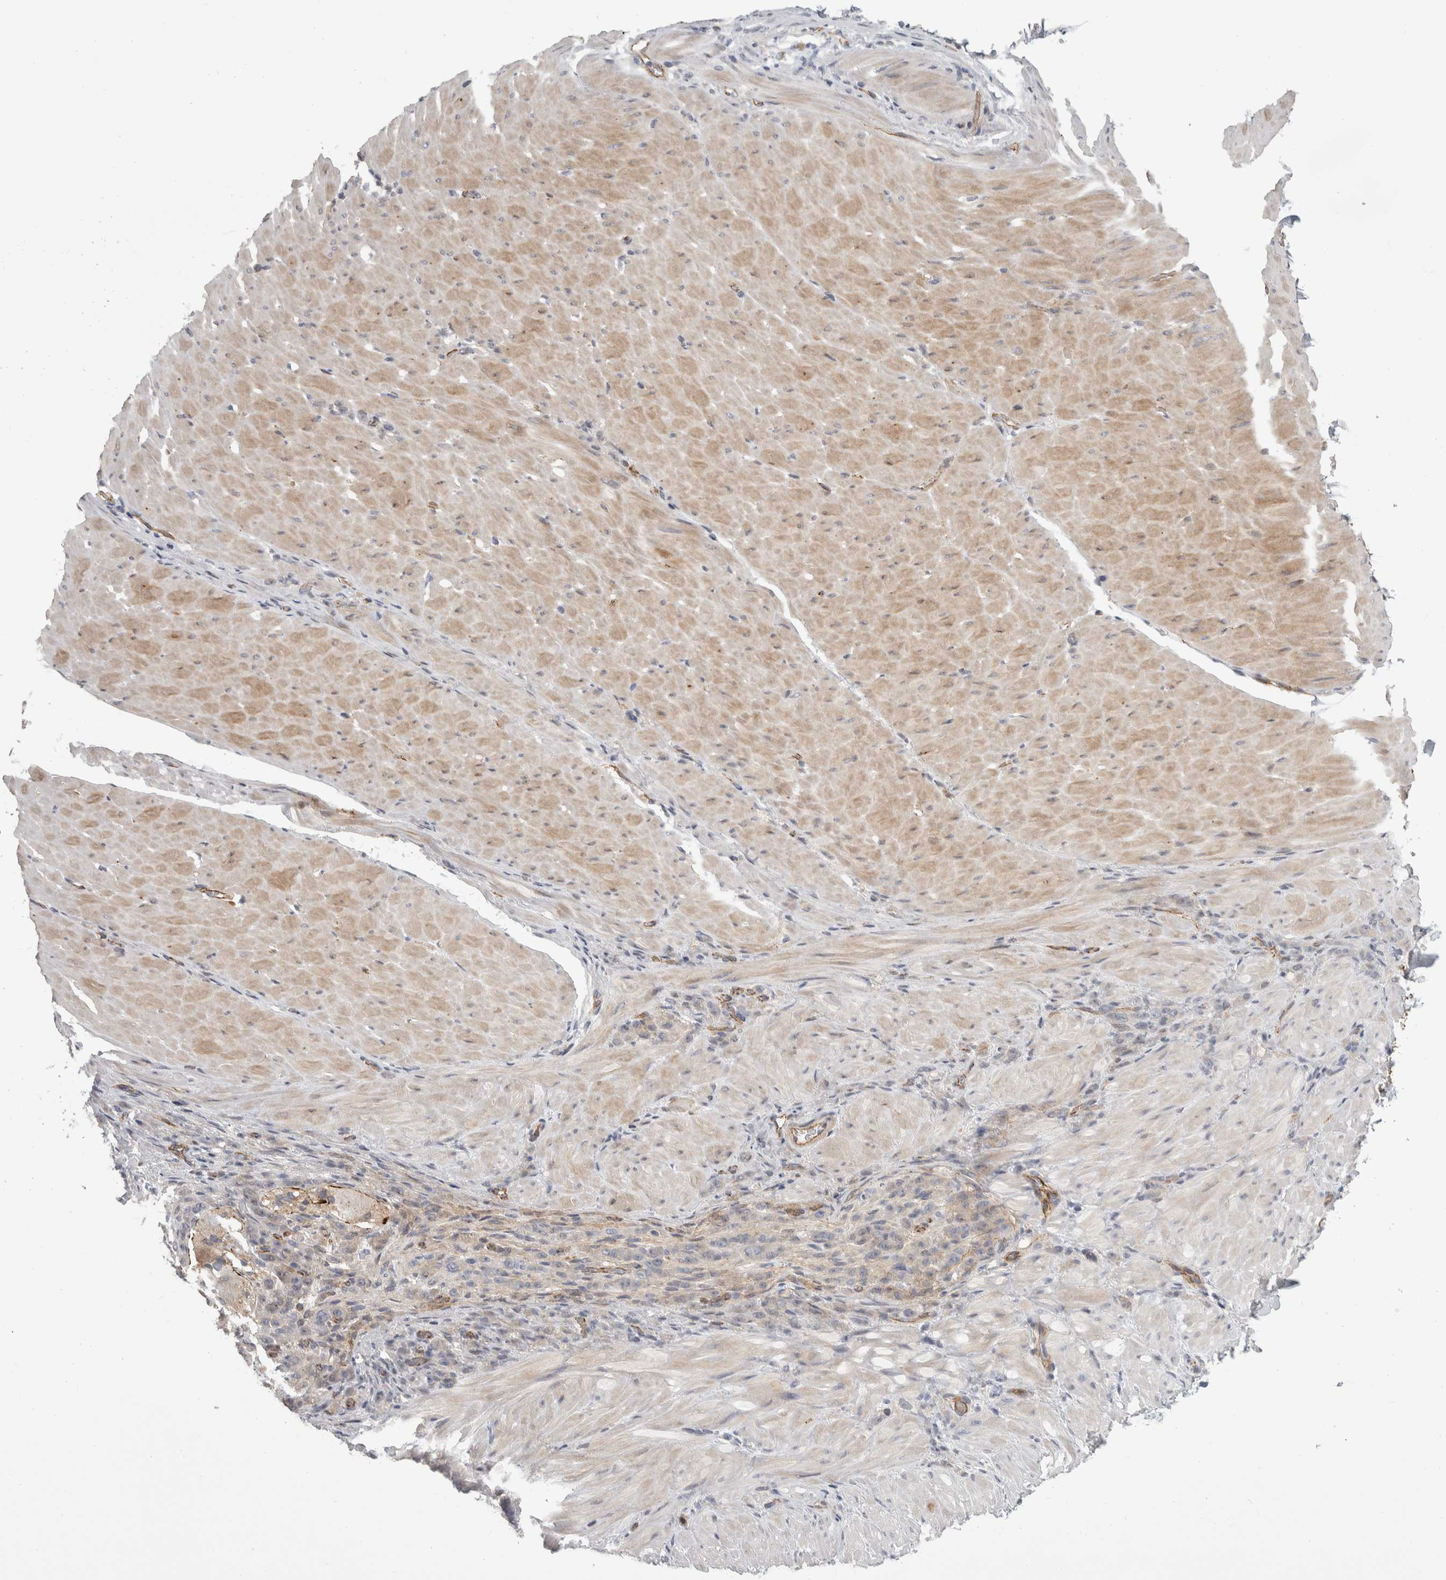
{"staining": {"intensity": "weak", "quantity": "<25%", "location": "cytoplasmic/membranous"}, "tissue": "stomach cancer", "cell_type": "Tumor cells", "image_type": "cancer", "snomed": [{"axis": "morphology", "description": "Normal tissue, NOS"}, {"axis": "morphology", "description": "Adenocarcinoma, NOS"}, {"axis": "topography", "description": "Stomach"}], "caption": "This micrograph is of stomach adenocarcinoma stained with immunohistochemistry (IHC) to label a protein in brown with the nuclei are counter-stained blue. There is no positivity in tumor cells.", "gene": "ZNF862", "patient": {"sex": "male", "age": 82}}